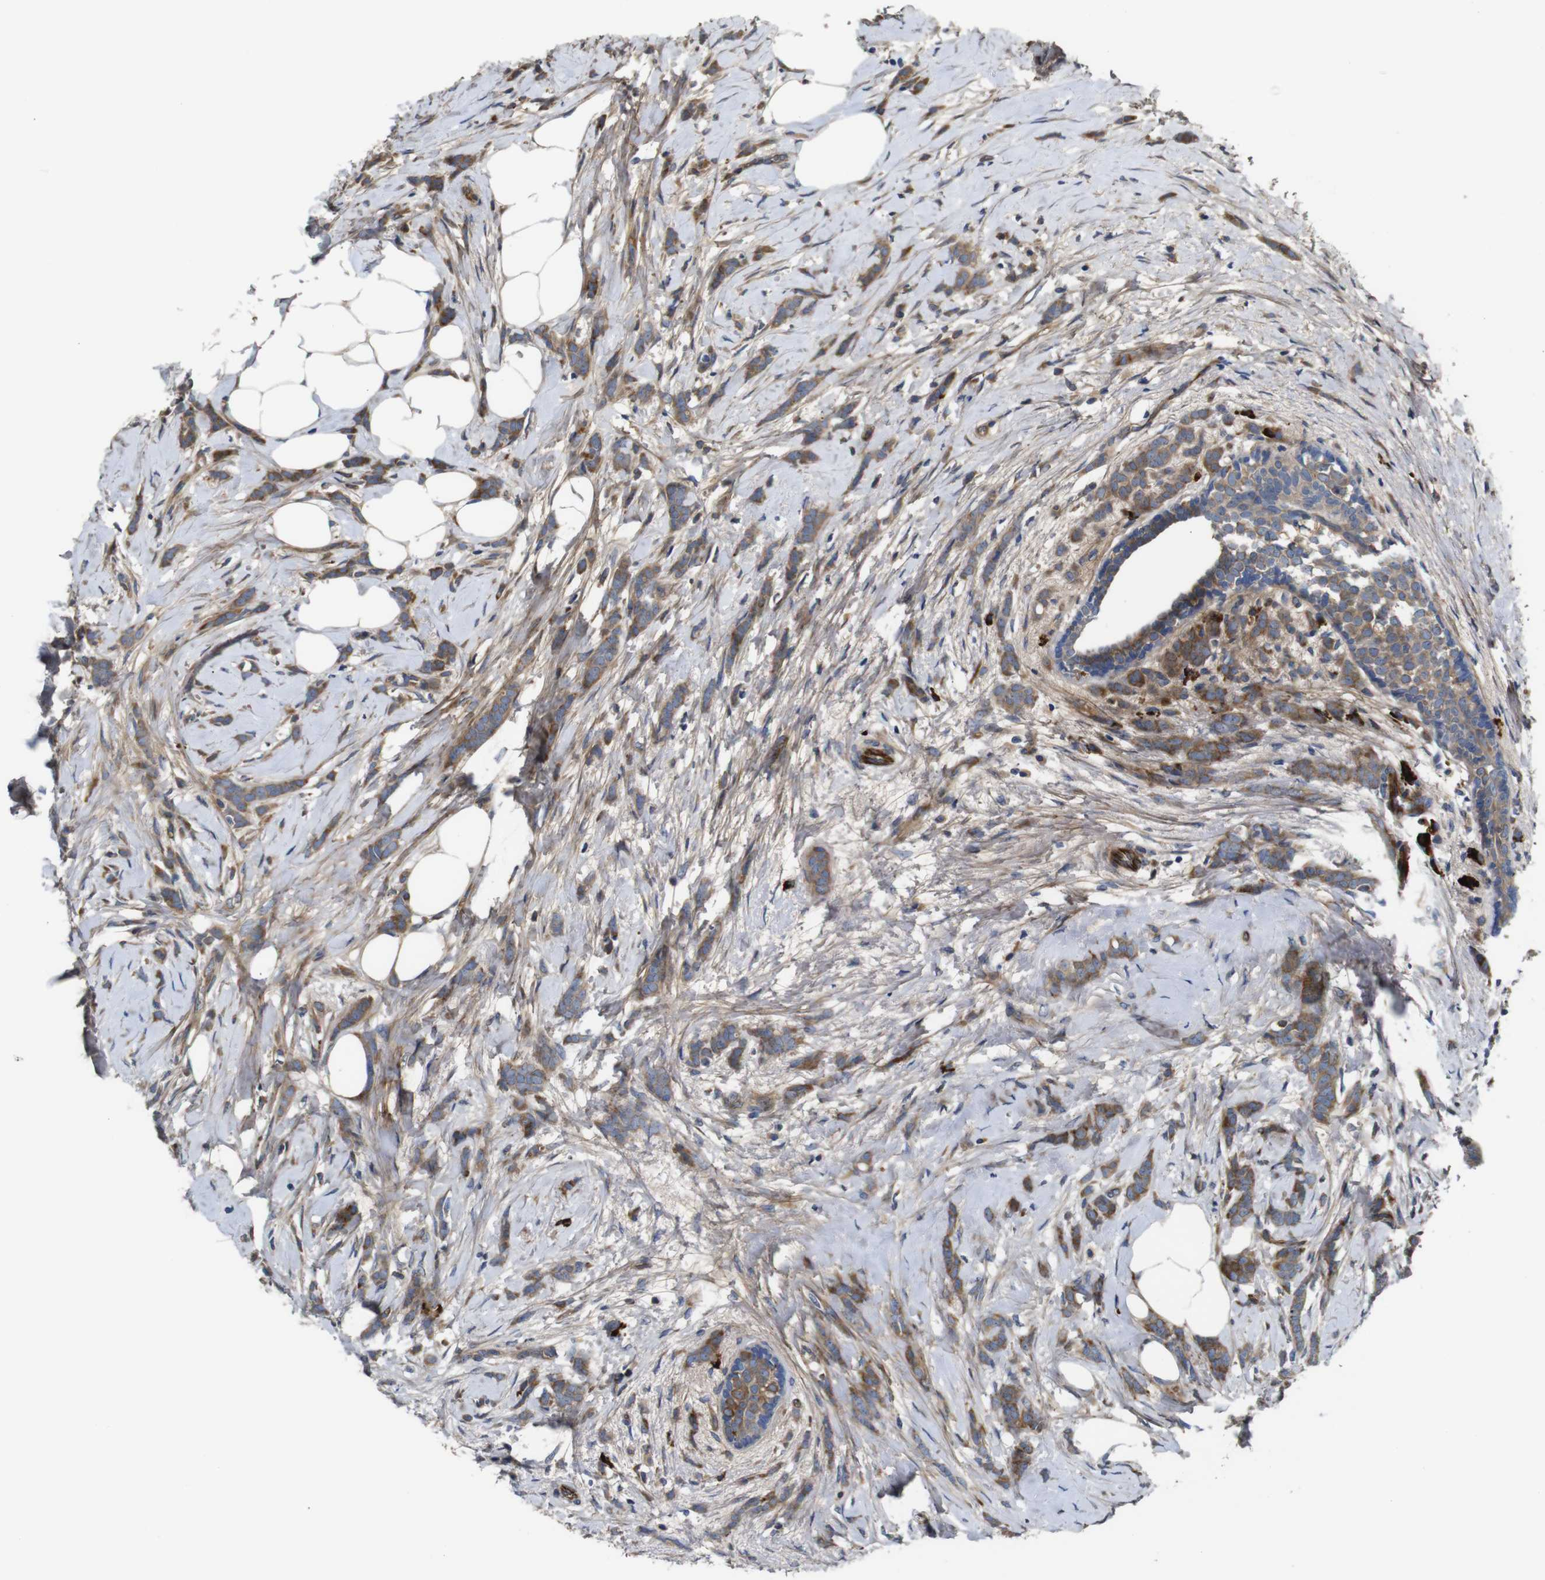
{"staining": {"intensity": "moderate", "quantity": ">75%", "location": "cytoplasmic/membranous"}, "tissue": "breast cancer", "cell_type": "Tumor cells", "image_type": "cancer", "snomed": [{"axis": "morphology", "description": "Lobular carcinoma, in situ"}, {"axis": "morphology", "description": "Lobular carcinoma"}, {"axis": "topography", "description": "Breast"}], "caption": "The image exhibits immunohistochemical staining of breast cancer. There is moderate cytoplasmic/membranous positivity is appreciated in approximately >75% of tumor cells.", "gene": "UBE2G2", "patient": {"sex": "female", "age": 41}}